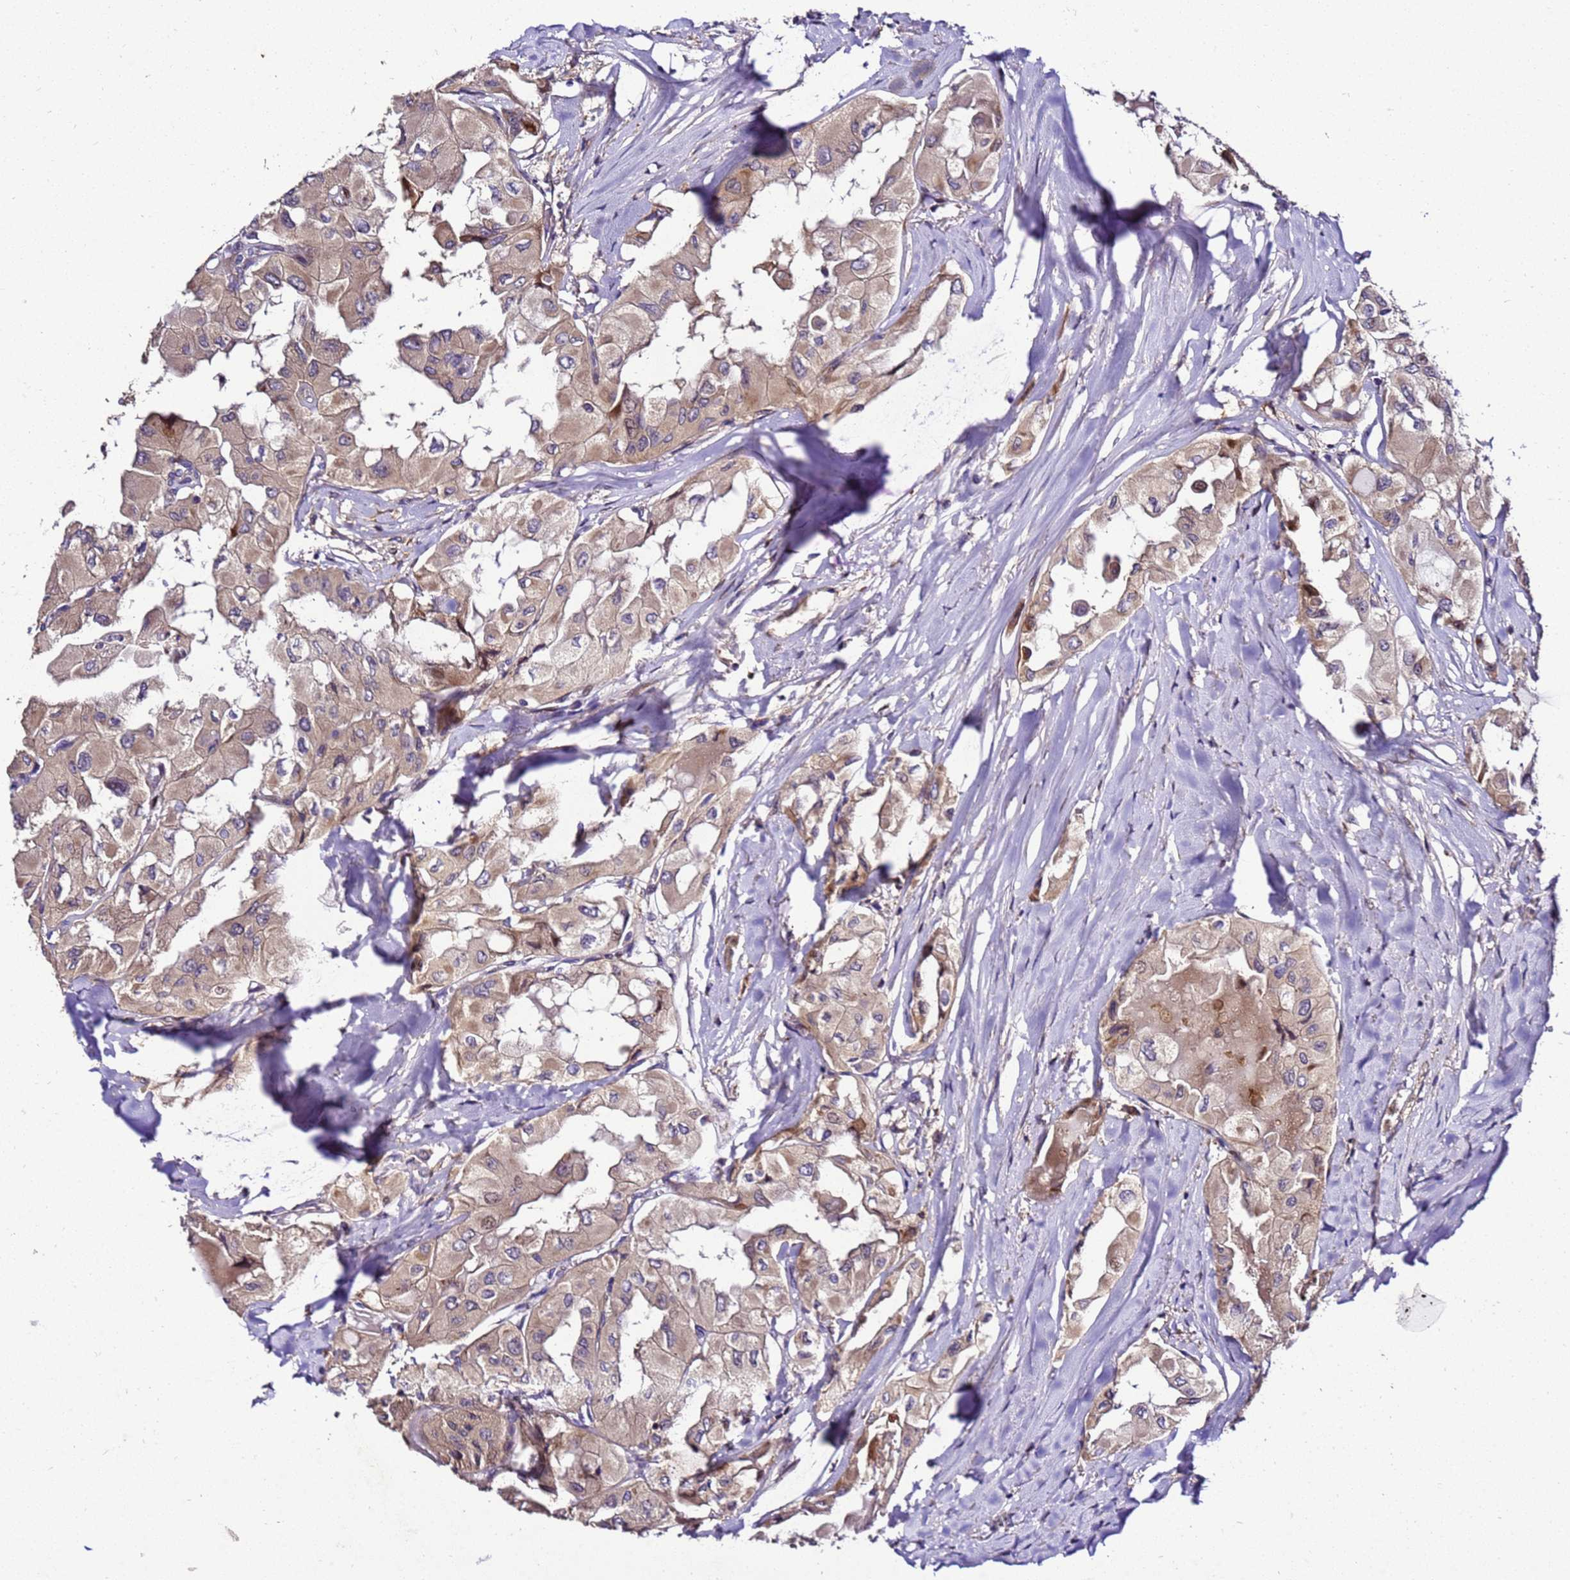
{"staining": {"intensity": "weak", "quantity": ">75%", "location": "cytoplasmic/membranous"}, "tissue": "thyroid cancer", "cell_type": "Tumor cells", "image_type": "cancer", "snomed": [{"axis": "morphology", "description": "Normal tissue, NOS"}, {"axis": "morphology", "description": "Papillary adenocarcinoma, NOS"}, {"axis": "topography", "description": "Thyroid gland"}], "caption": "IHC of thyroid cancer demonstrates low levels of weak cytoplasmic/membranous positivity in about >75% of tumor cells. The staining was performed using DAB (3,3'-diaminobenzidine), with brown indicating positive protein expression. Nuclei are stained blue with hematoxylin.", "gene": "ZNF417", "patient": {"sex": "female", "age": 59}}